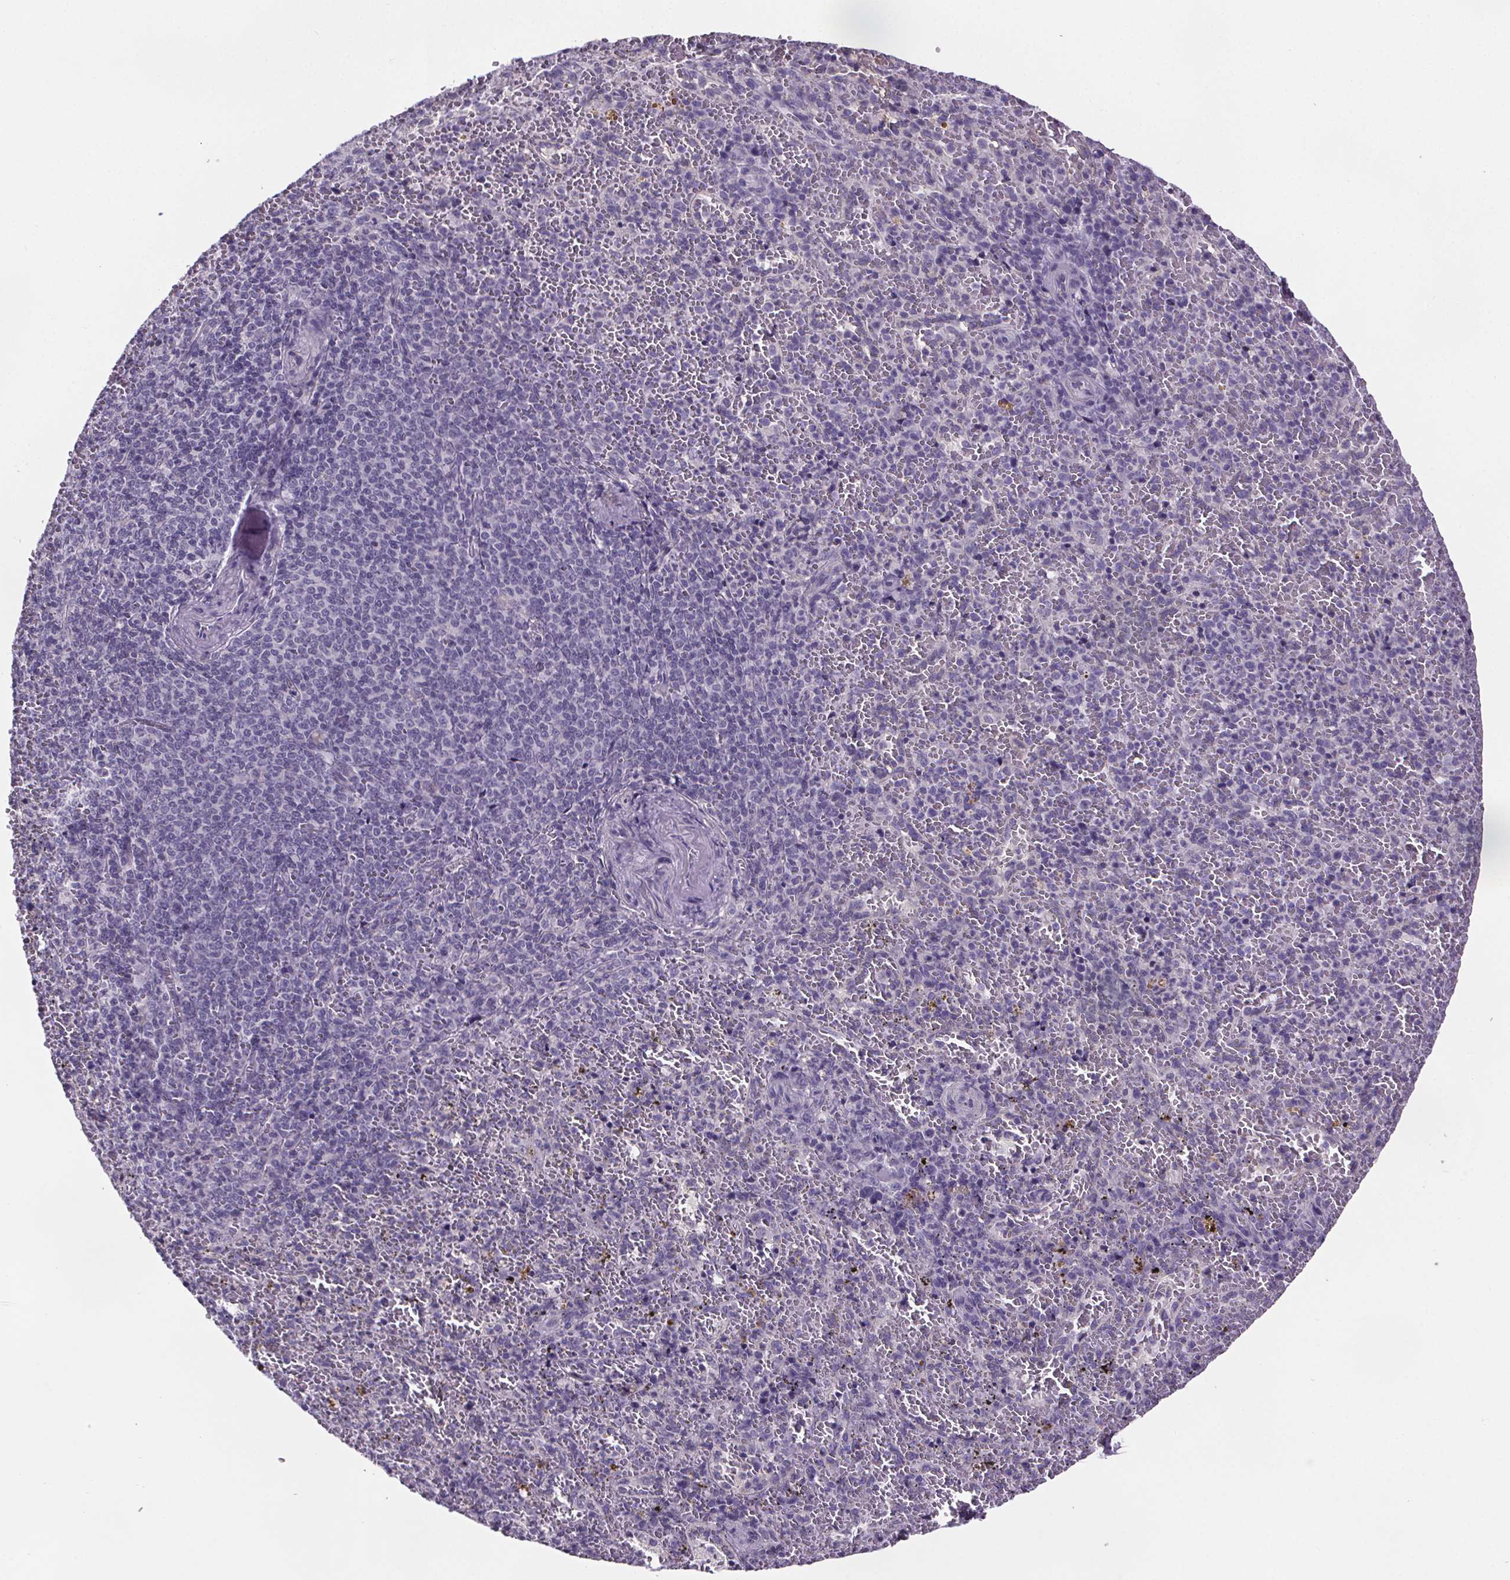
{"staining": {"intensity": "negative", "quantity": "none", "location": "none"}, "tissue": "spleen", "cell_type": "Cells in red pulp", "image_type": "normal", "snomed": [{"axis": "morphology", "description": "Normal tissue, NOS"}, {"axis": "topography", "description": "Spleen"}], "caption": "This is an immunohistochemistry photomicrograph of unremarkable human spleen. There is no staining in cells in red pulp.", "gene": "CUBN", "patient": {"sex": "female", "age": 50}}